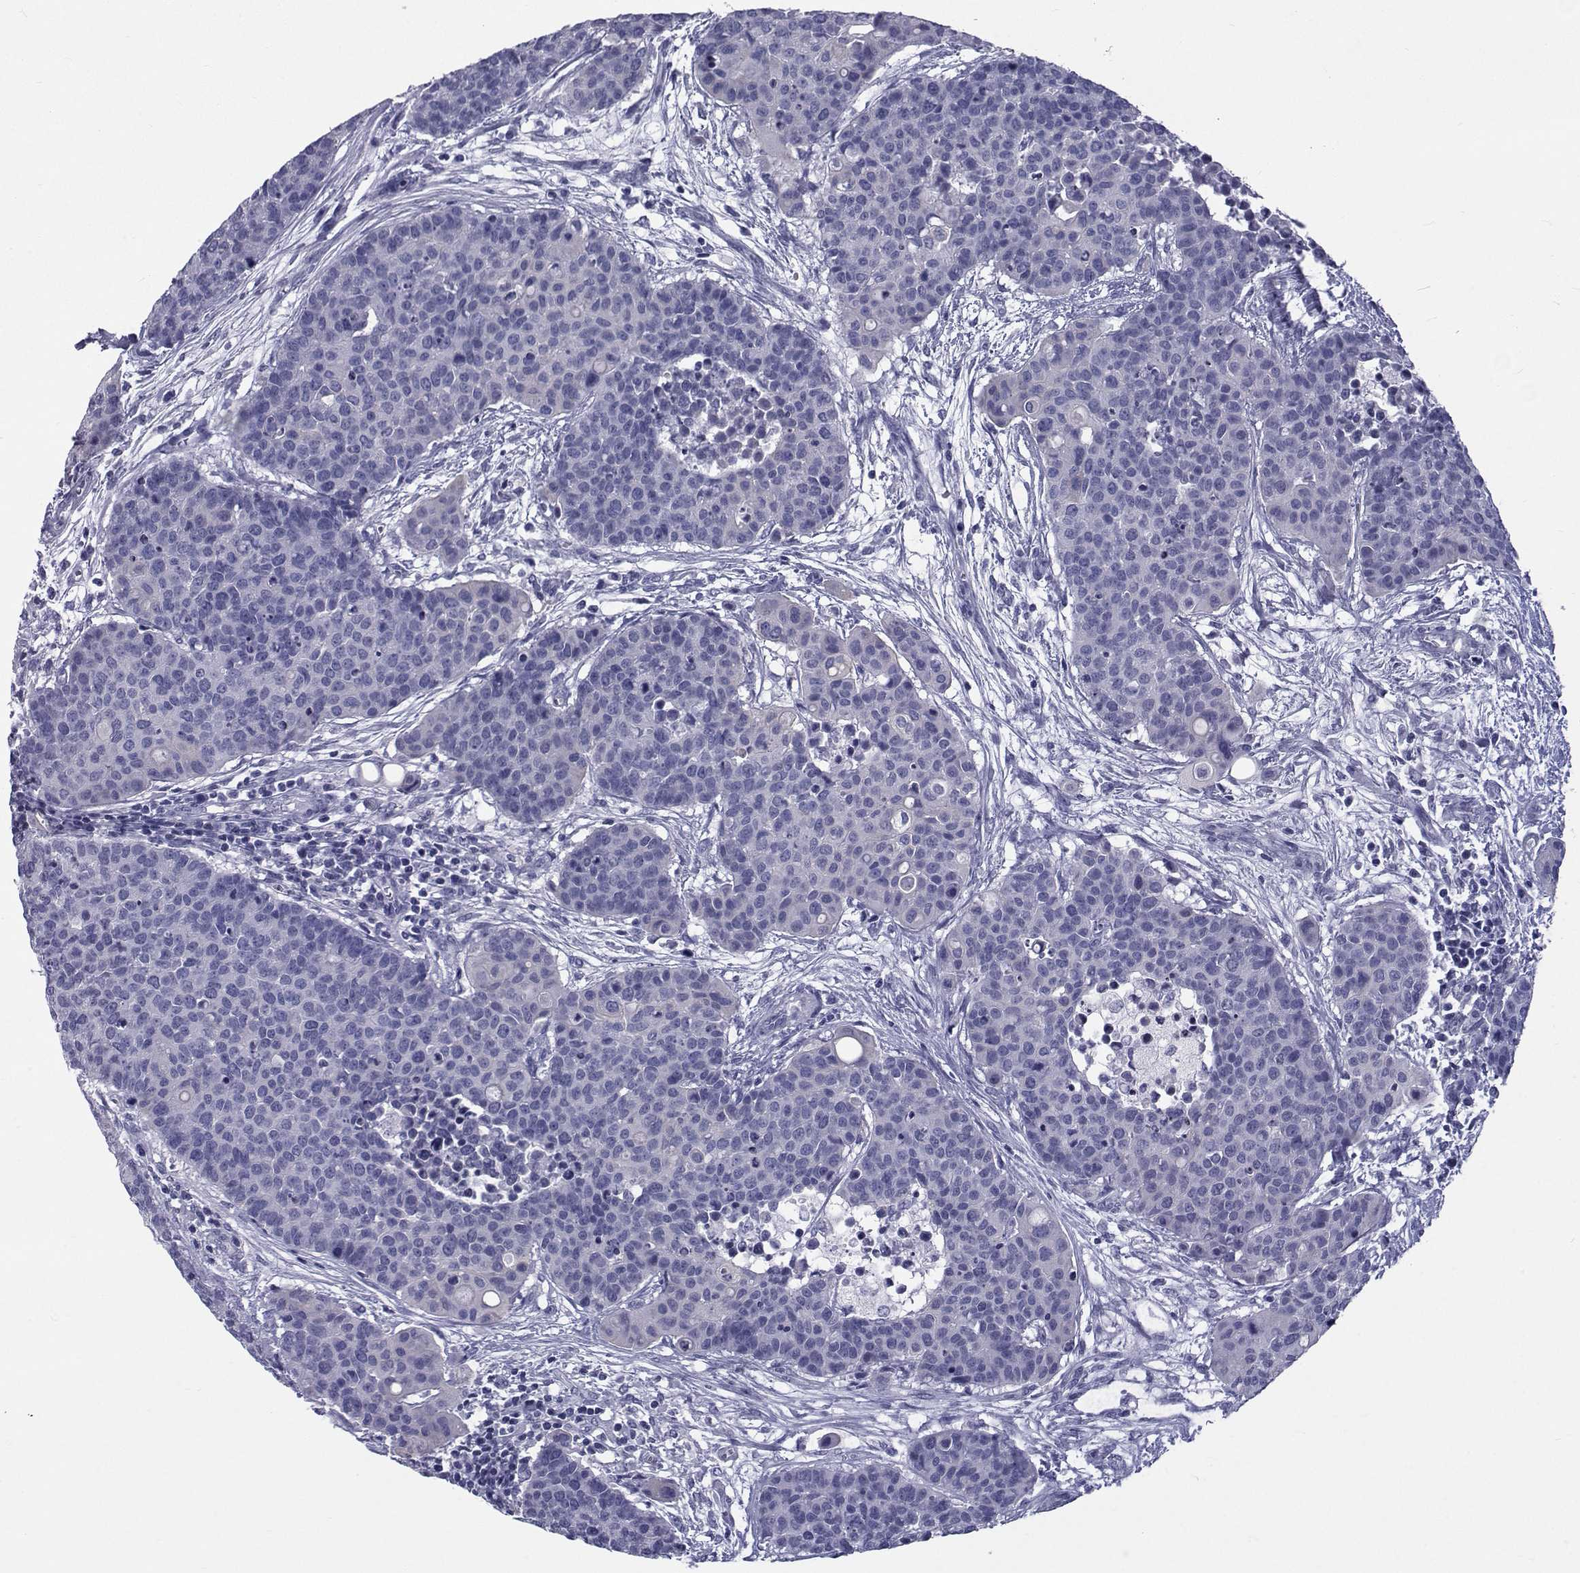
{"staining": {"intensity": "negative", "quantity": "none", "location": "none"}, "tissue": "carcinoid", "cell_type": "Tumor cells", "image_type": "cancer", "snomed": [{"axis": "morphology", "description": "Carcinoid, malignant, NOS"}, {"axis": "topography", "description": "Colon"}], "caption": "Immunohistochemical staining of human carcinoid (malignant) exhibits no significant expression in tumor cells.", "gene": "SPANXD", "patient": {"sex": "male", "age": 81}}